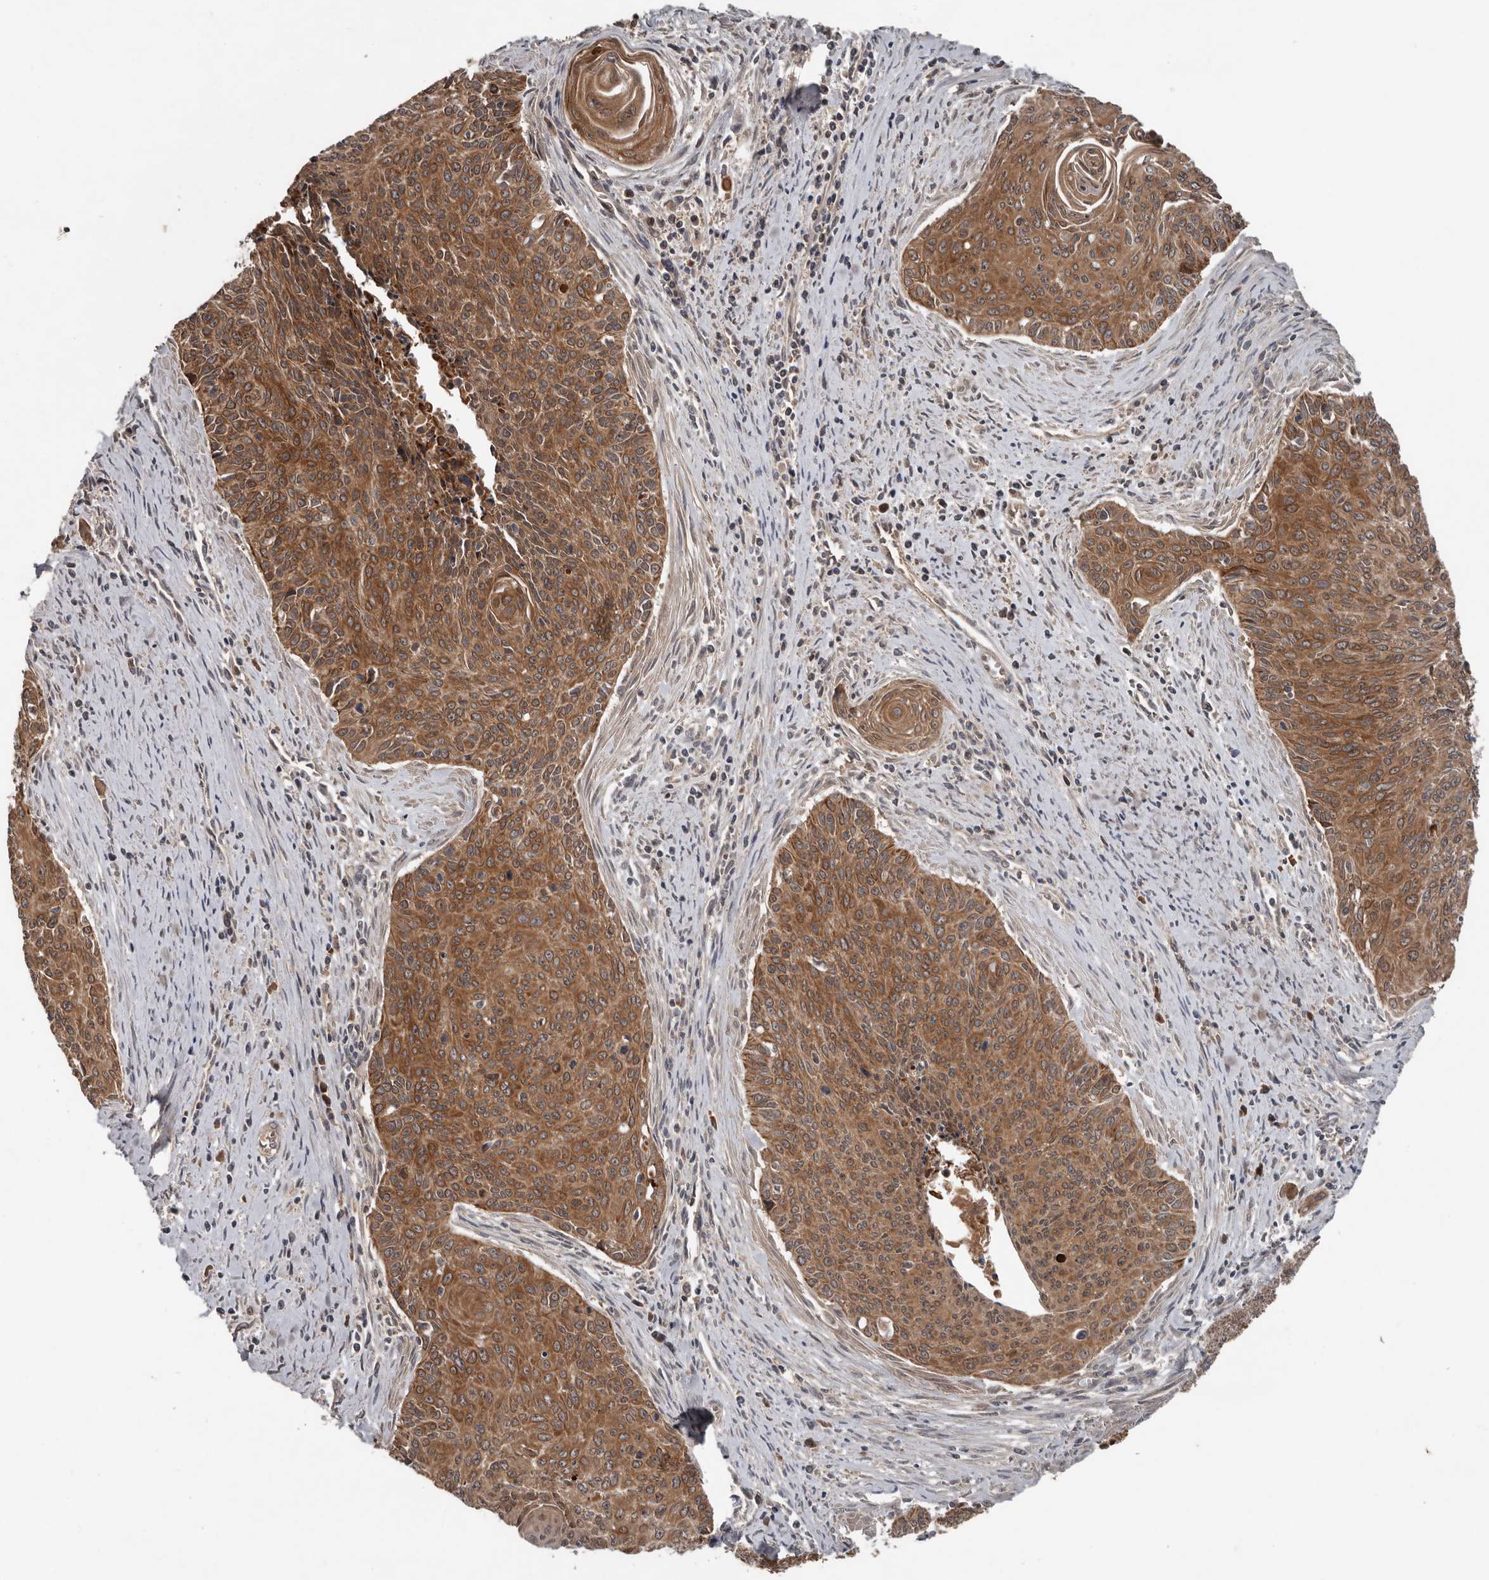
{"staining": {"intensity": "strong", "quantity": ">75%", "location": "cytoplasmic/membranous"}, "tissue": "cervical cancer", "cell_type": "Tumor cells", "image_type": "cancer", "snomed": [{"axis": "morphology", "description": "Squamous cell carcinoma, NOS"}, {"axis": "topography", "description": "Cervix"}], "caption": "A histopathology image showing strong cytoplasmic/membranous staining in about >75% of tumor cells in cervical cancer, as visualized by brown immunohistochemical staining.", "gene": "DNAJB4", "patient": {"sex": "female", "age": 55}}